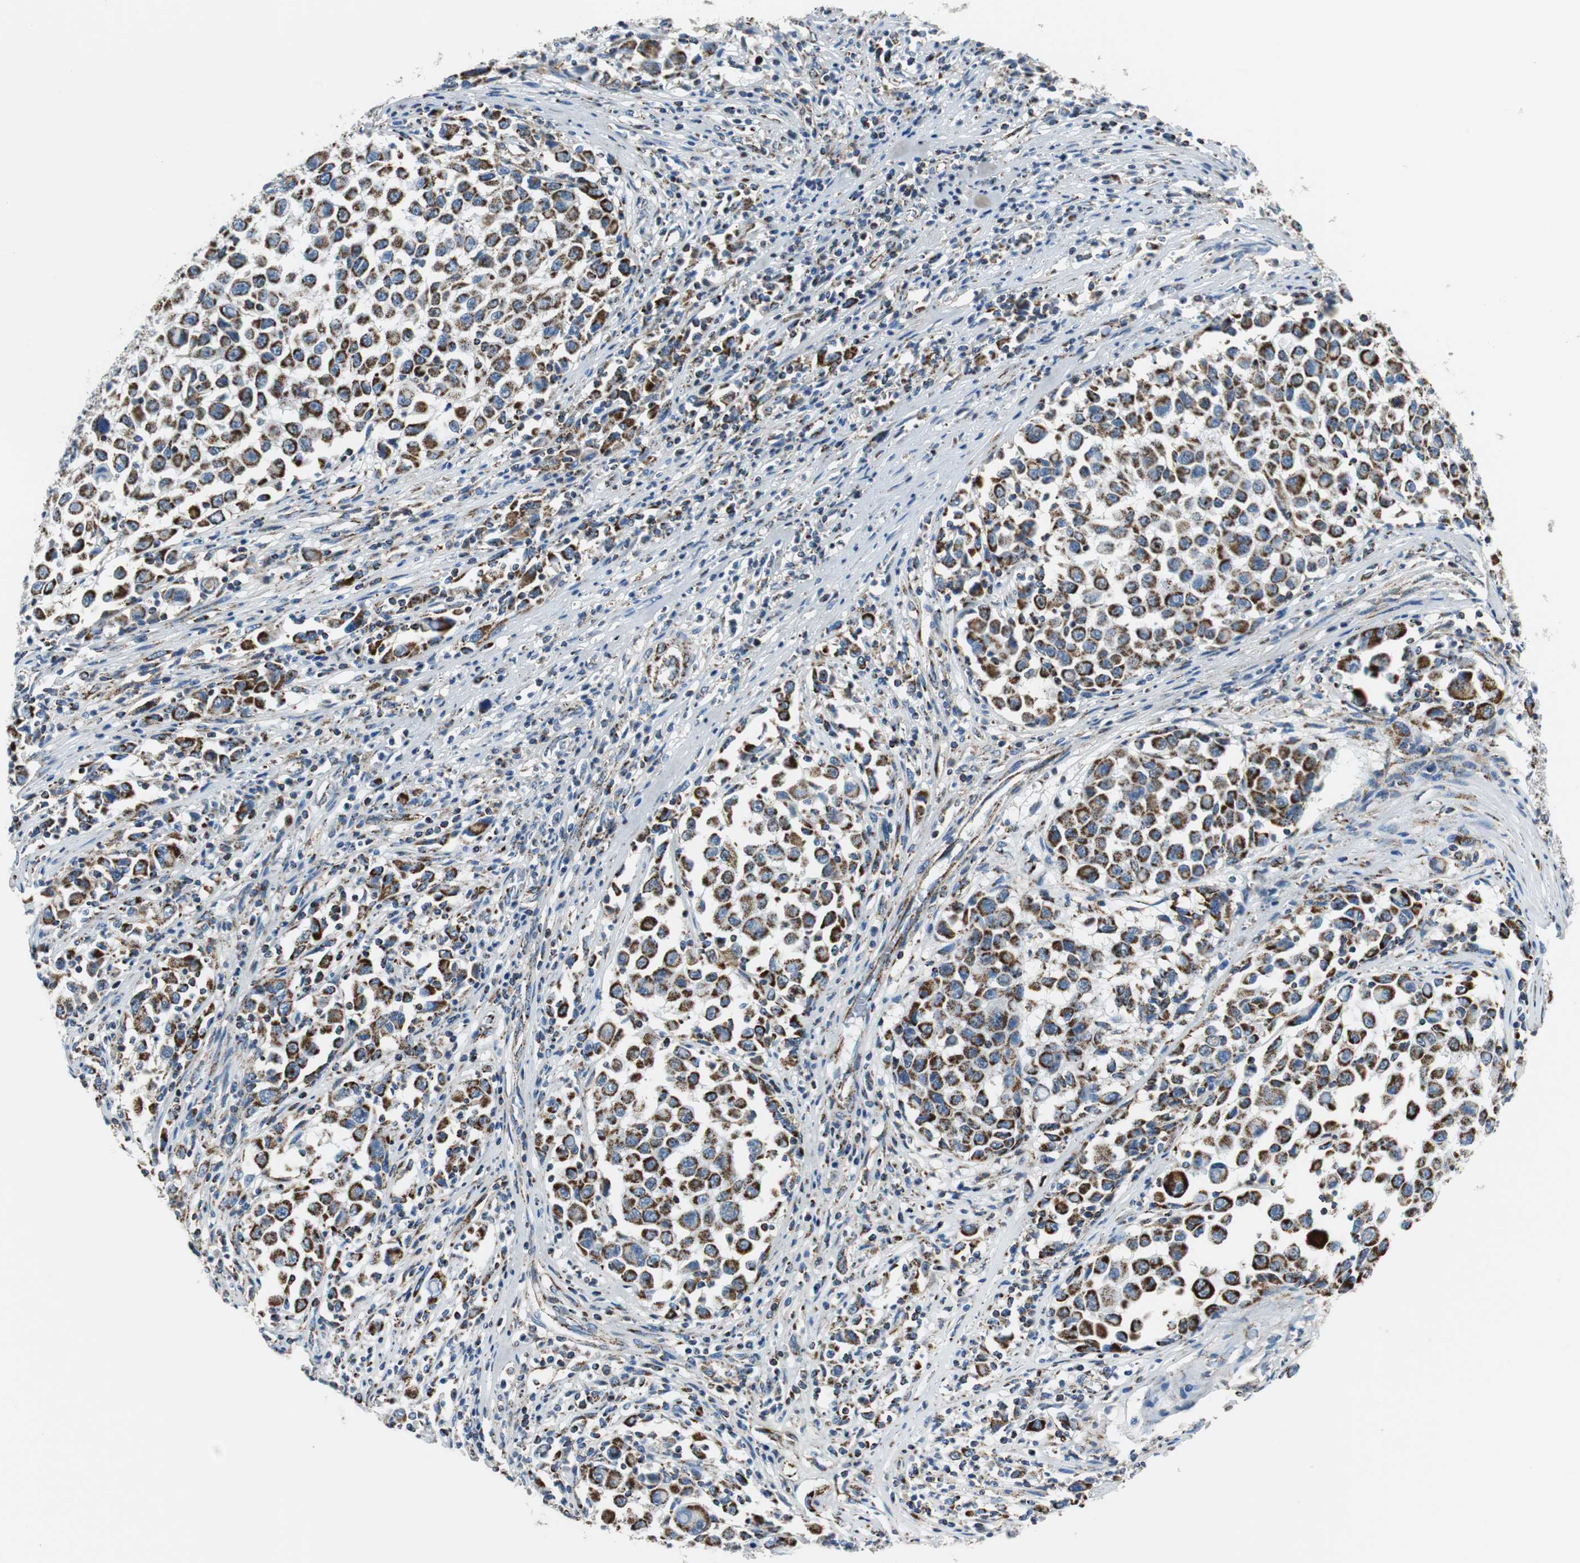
{"staining": {"intensity": "strong", "quantity": ">75%", "location": "cytoplasmic/membranous"}, "tissue": "melanoma", "cell_type": "Tumor cells", "image_type": "cancer", "snomed": [{"axis": "morphology", "description": "Malignant melanoma, Metastatic site"}, {"axis": "topography", "description": "Lymph node"}], "caption": "Immunohistochemical staining of human melanoma exhibits high levels of strong cytoplasmic/membranous expression in about >75% of tumor cells.", "gene": "C1QTNF7", "patient": {"sex": "male", "age": 61}}